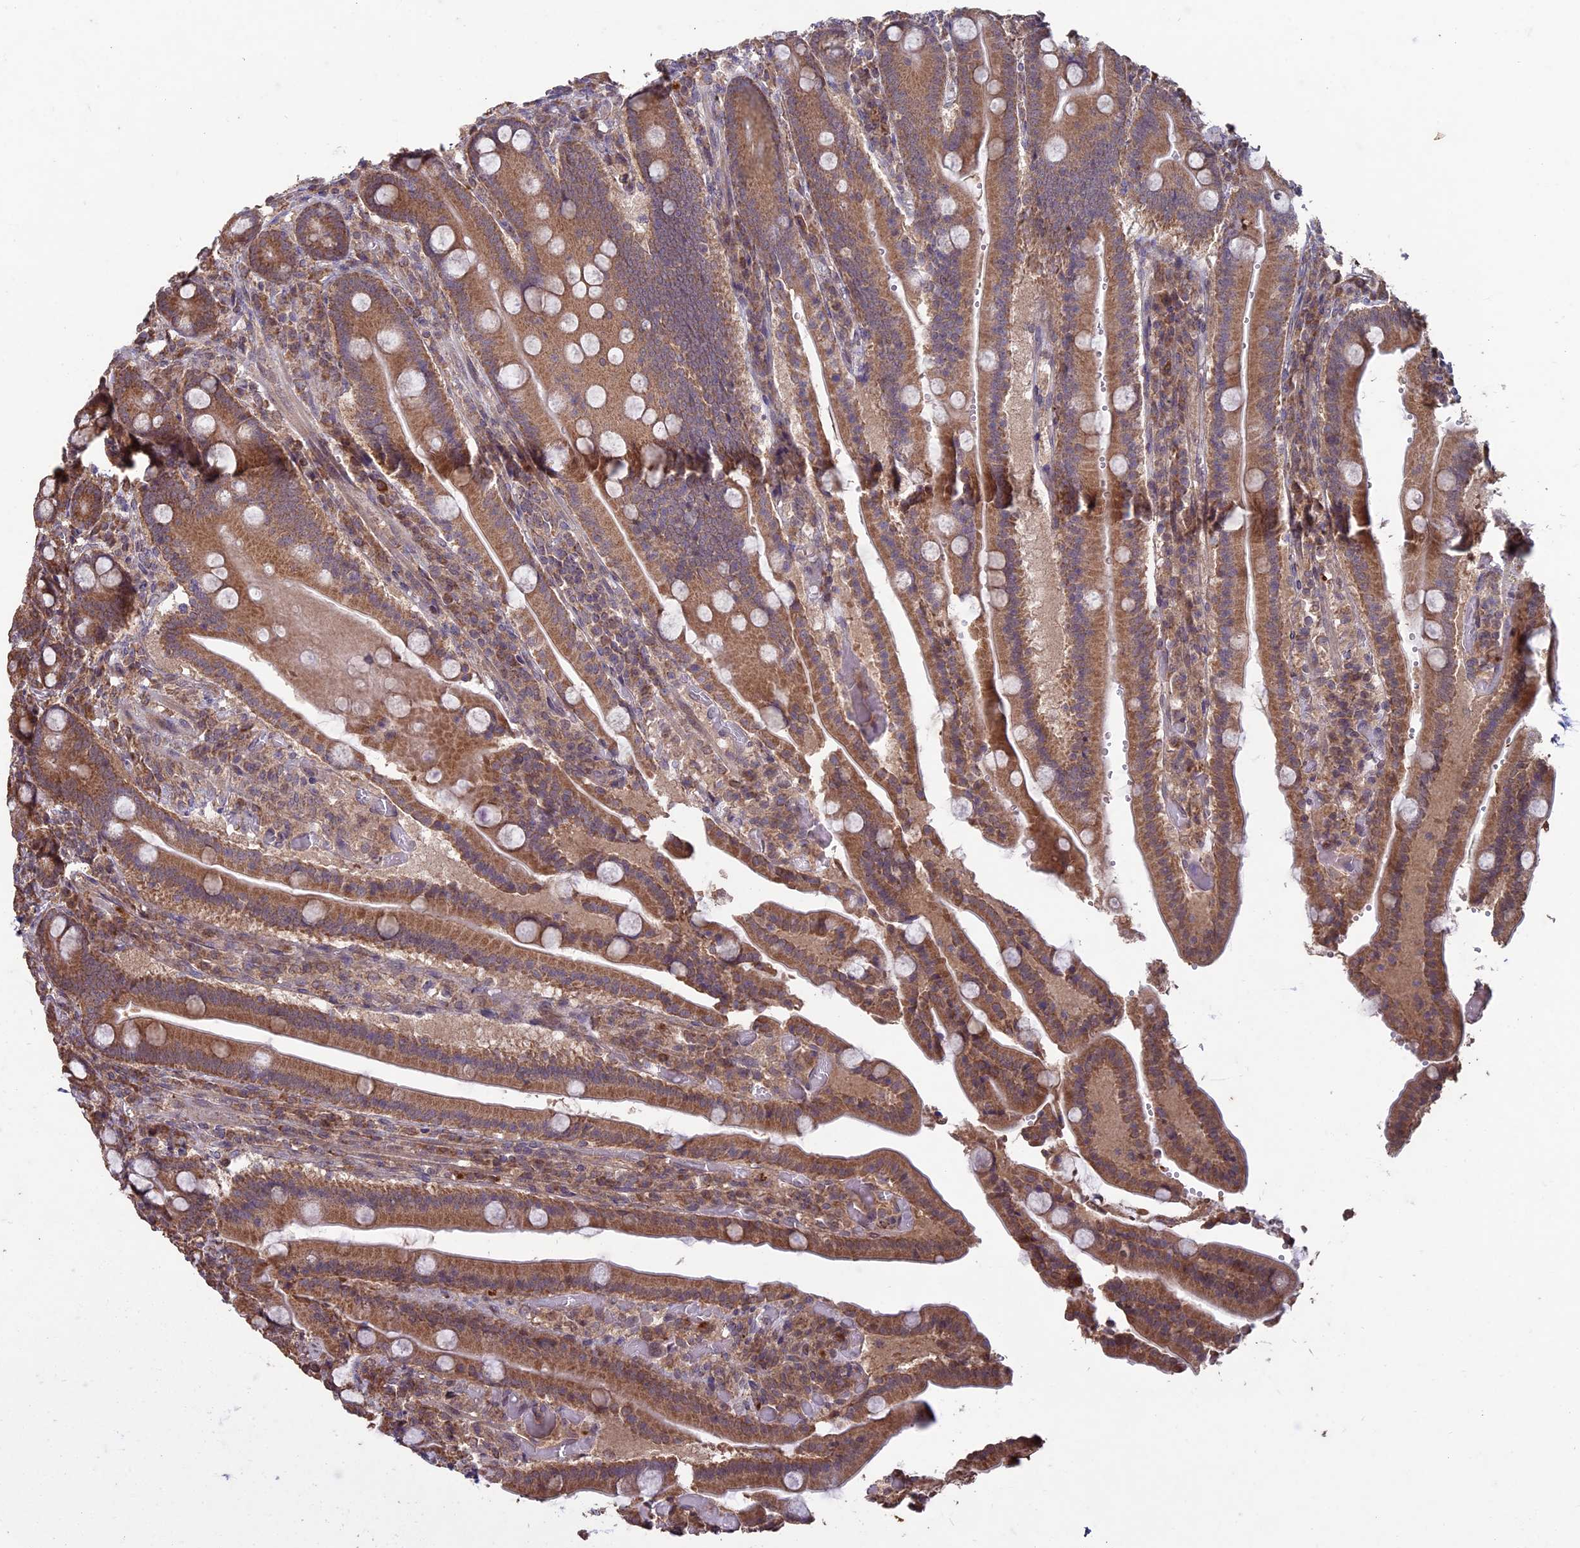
{"staining": {"intensity": "moderate", "quantity": ">75%", "location": "cytoplasmic/membranous"}, "tissue": "duodenum", "cell_type": "Glandular cells", "image_type": "normal", "snomed": [{"axis": "morphology", "description": "Normal tissue, NOS"}, {"axis": "topography", "description": "Duodenum"}], "caption": "The immunohistochemical stain labels moderate cytoplasmic/membranous positivity in glandular cells of normal duodenum. Immunohistochemistry (ihc) stains the protein of interest in brown and the nuclei are stained blue.", "gene": "RCCD1", "patient": {"sex": "female", "age": 62}}